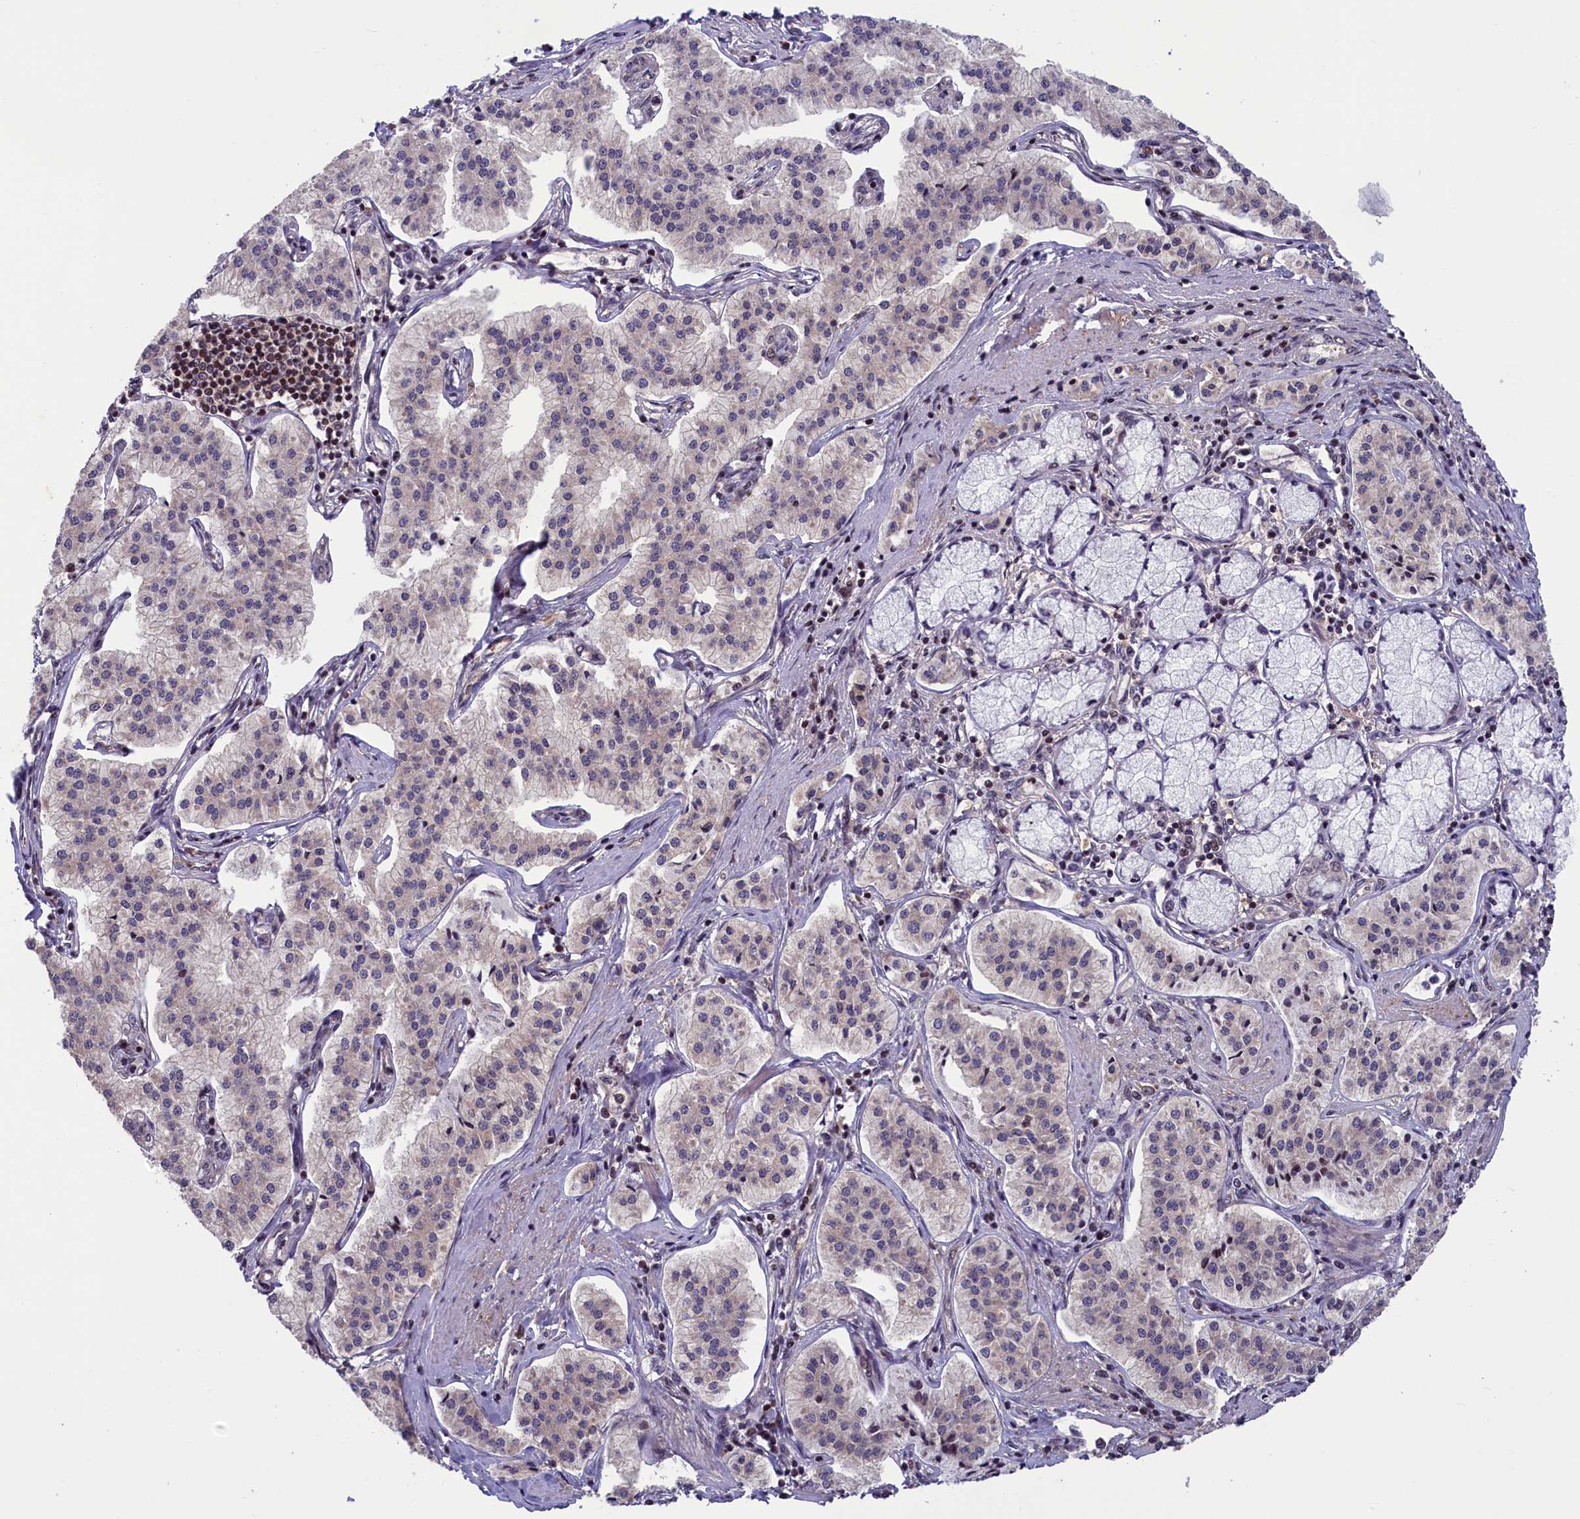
{"staining": {"intensity": "negative", "quantity": "none", "location": "none"}, "tissue": "pancreatic cancer", "cell_type": "Tumor cells", "image_type": "cancer", "snomed": [{"axis": "morphology", "description": "Adenocarcinoma, NOS"}, {"axis": "topography", "description": "Pancreas"}], "caption": "This is a image of immunohistochemistry (IHC) staining of pancreatic adenocarcinoma, which shows no expression in tumor cells.", "gene": "NUBP1", "patient": {"sex": "female", "age": 50}}